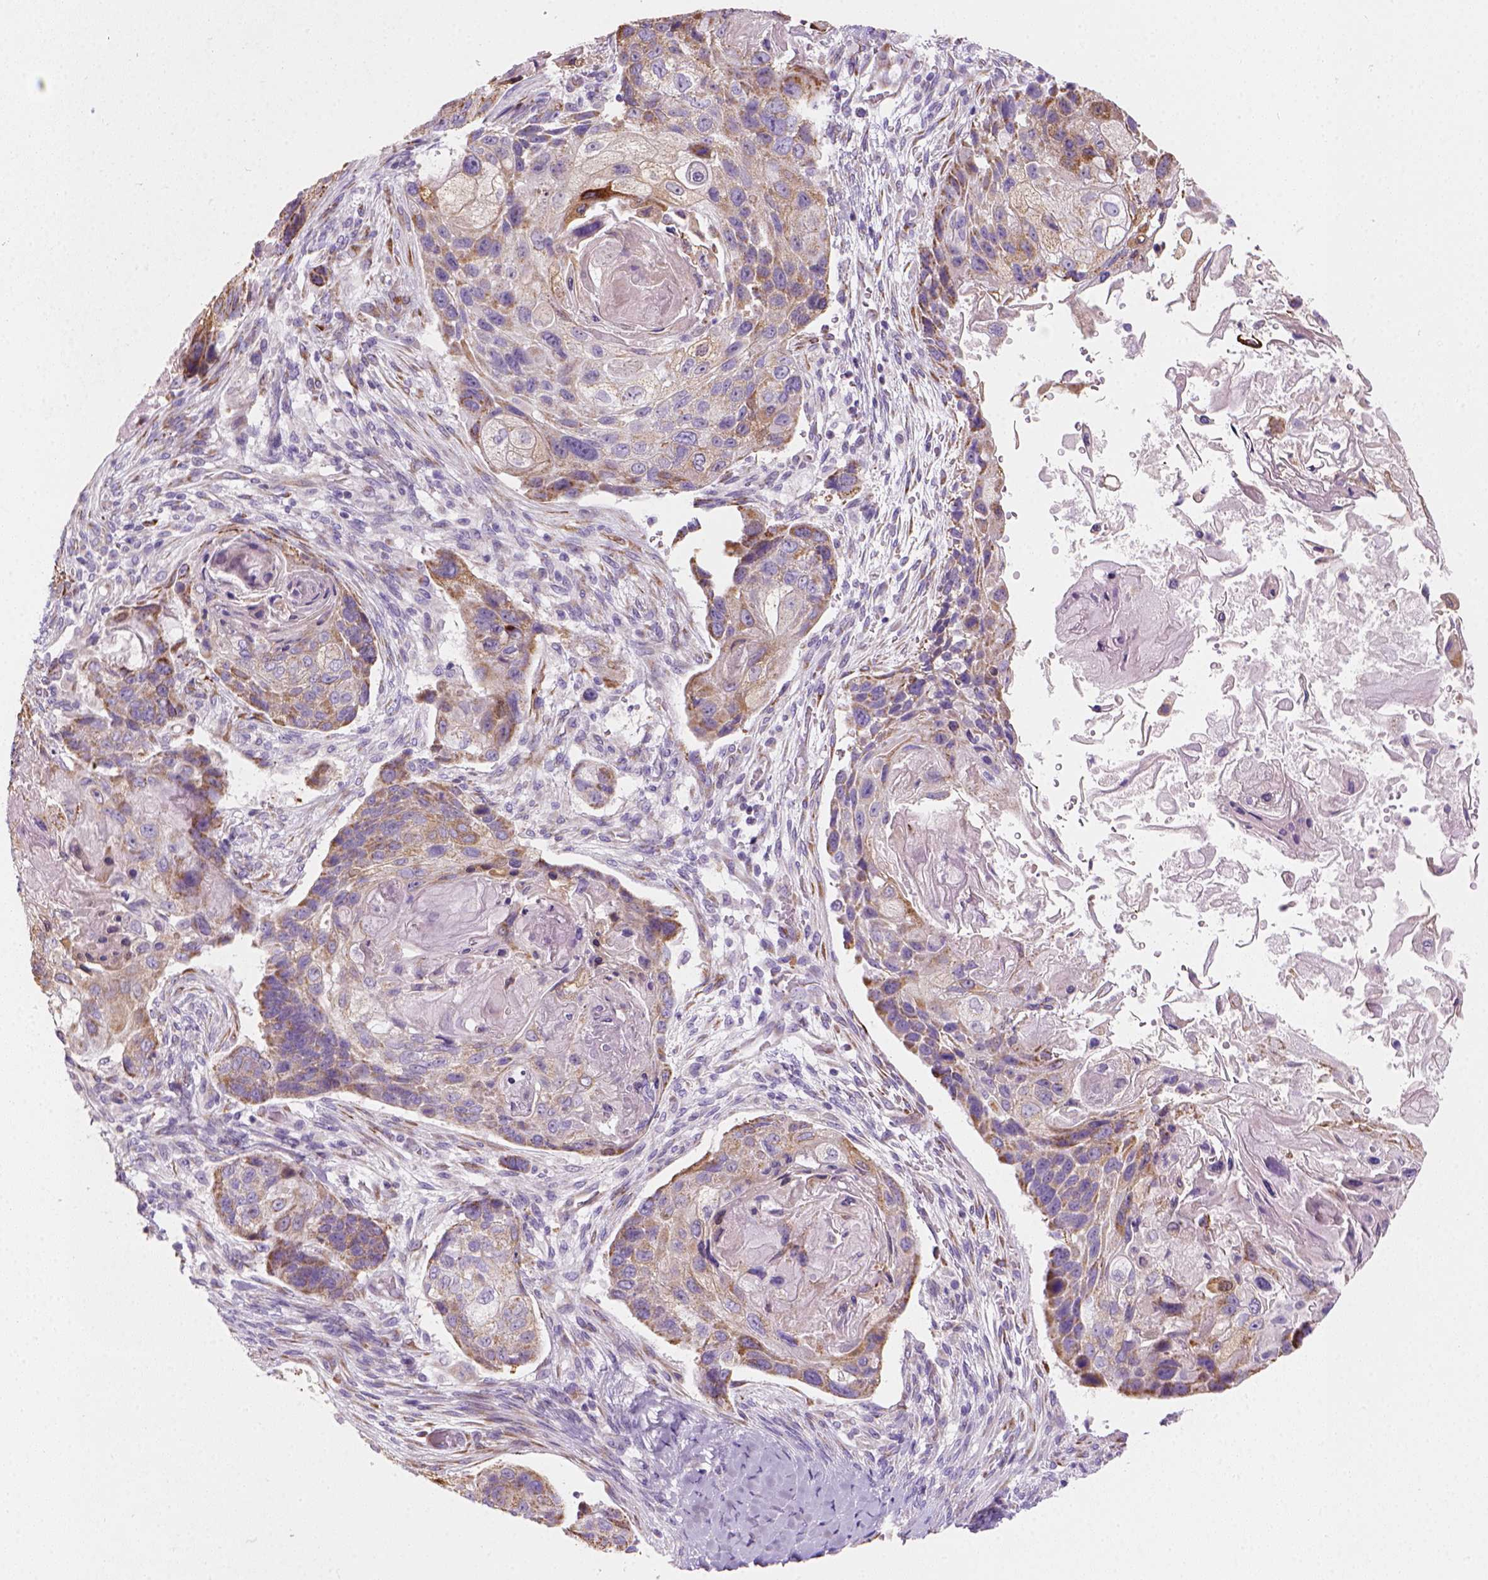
{"staining": {"intensity": "moderate", "quantity": ">75%", "location": "cytoplasmic/membranous"}, "tissue": "lung cancer", "cell_type": "Tumor cells", "image_type": "cancer", "snomed": [{"axis": "morphology", "description": "Squamous cell carcinoma, NOS"}, {"axis": "topography", "description": "Lung"}], "caption": "This micrograph displays immunohistochemistry staining of squamous cell carcinoma (lung), with medium moderate cytoplasmic/membranous expression in about >75% of tumor cells.", "gene": "CES2", "patient": {"sex": "male", "age": 69}}